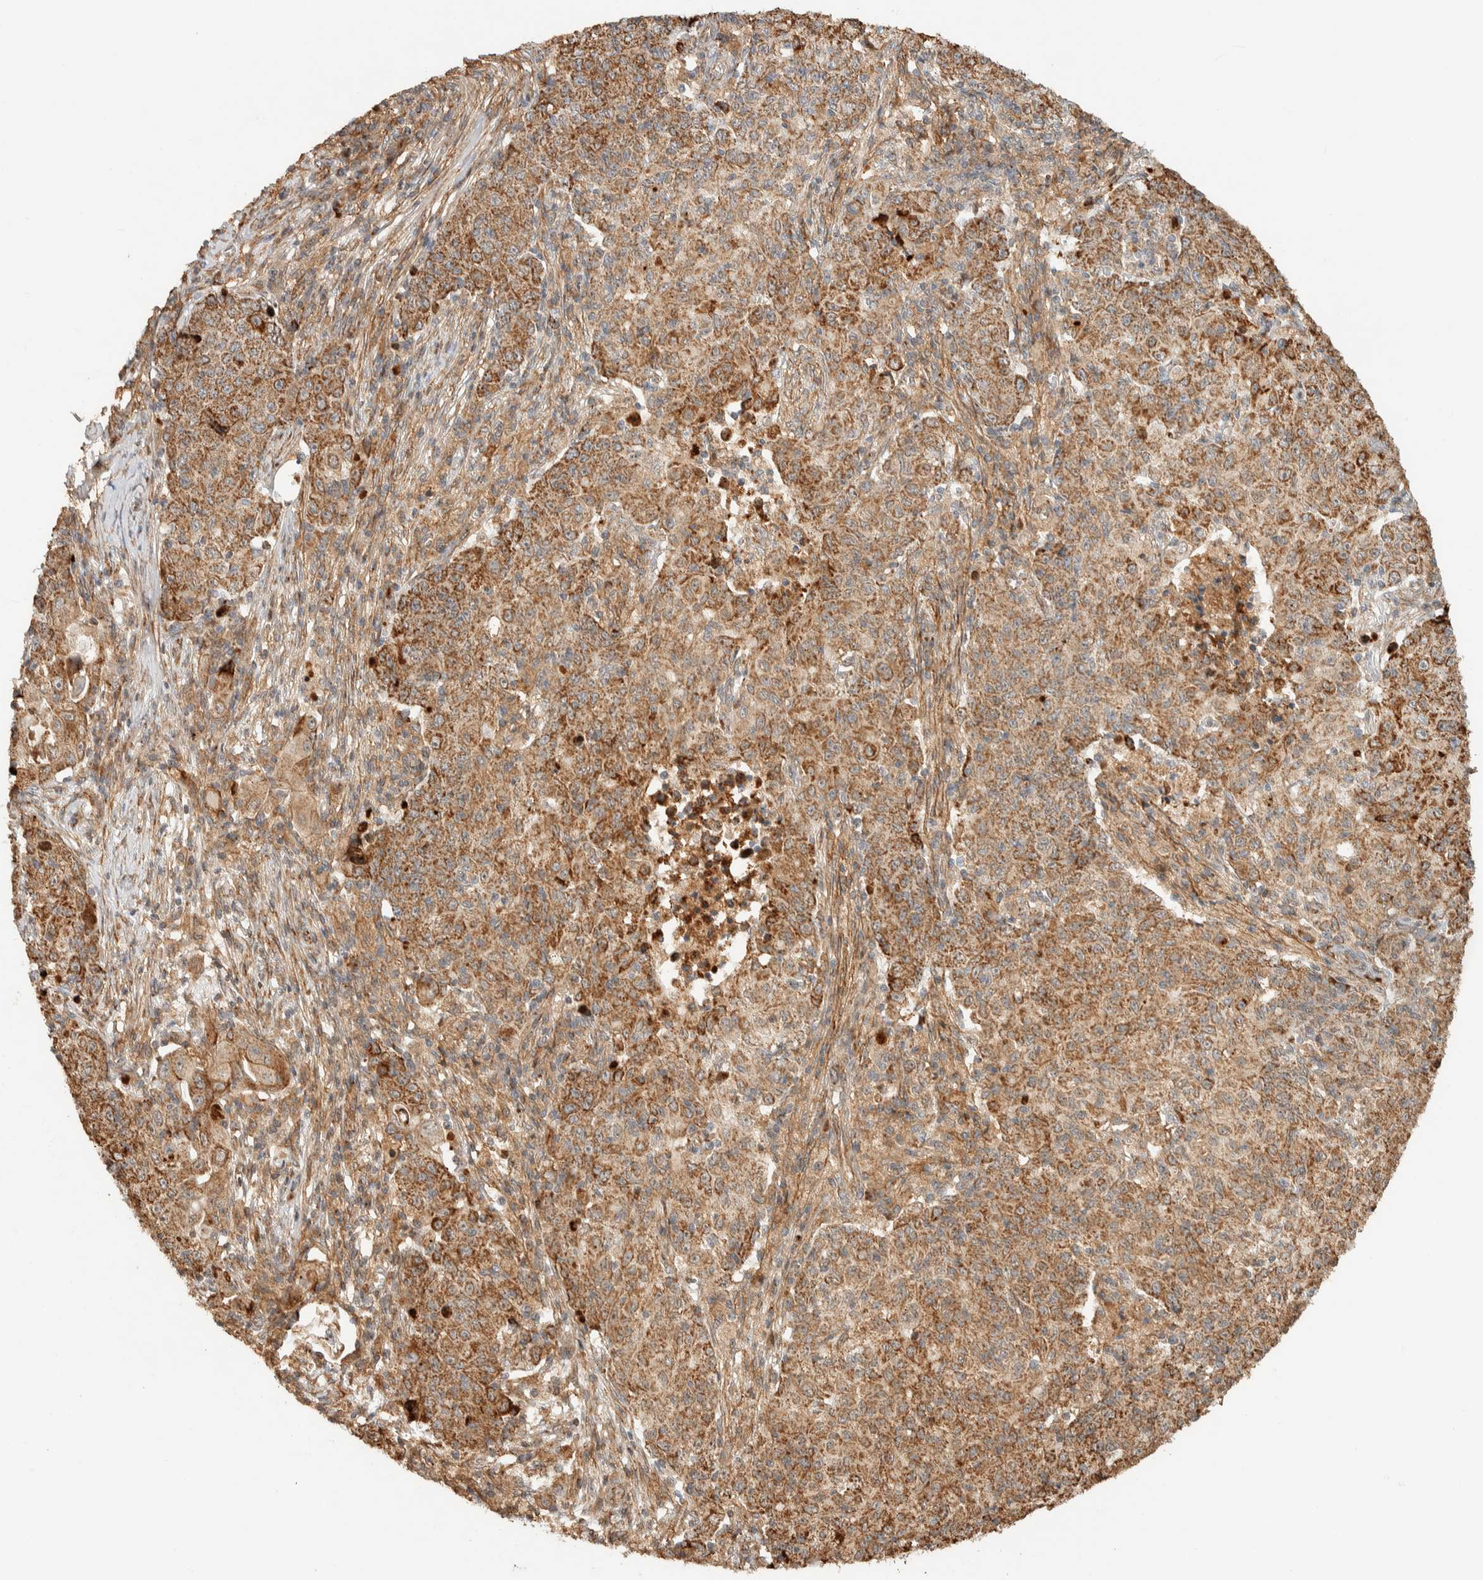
{"staining": {"intensity": "moderate", "quantity": ">75%", "location": "cytoplasmic/membranous"}, "tissue": "ovarian cancer", "cell_type": "Tumor cells", "image_type": "cancer", "snomed": [{"axis": "morphology", "description": "Carcinoma, endometroid"}, {"axis": "topography", "description": "Ovary"}], "caption": "DAB (3,3'-diaminobenzidine) immunohistochemical staining of human endometroid carcinoma (ovarian) exhibits moderate cytoplasmic/membranous protein expression in about >75% of tumor cells.", "gene": "KIF9", "patient": {"sex": "female", "age": 42}}